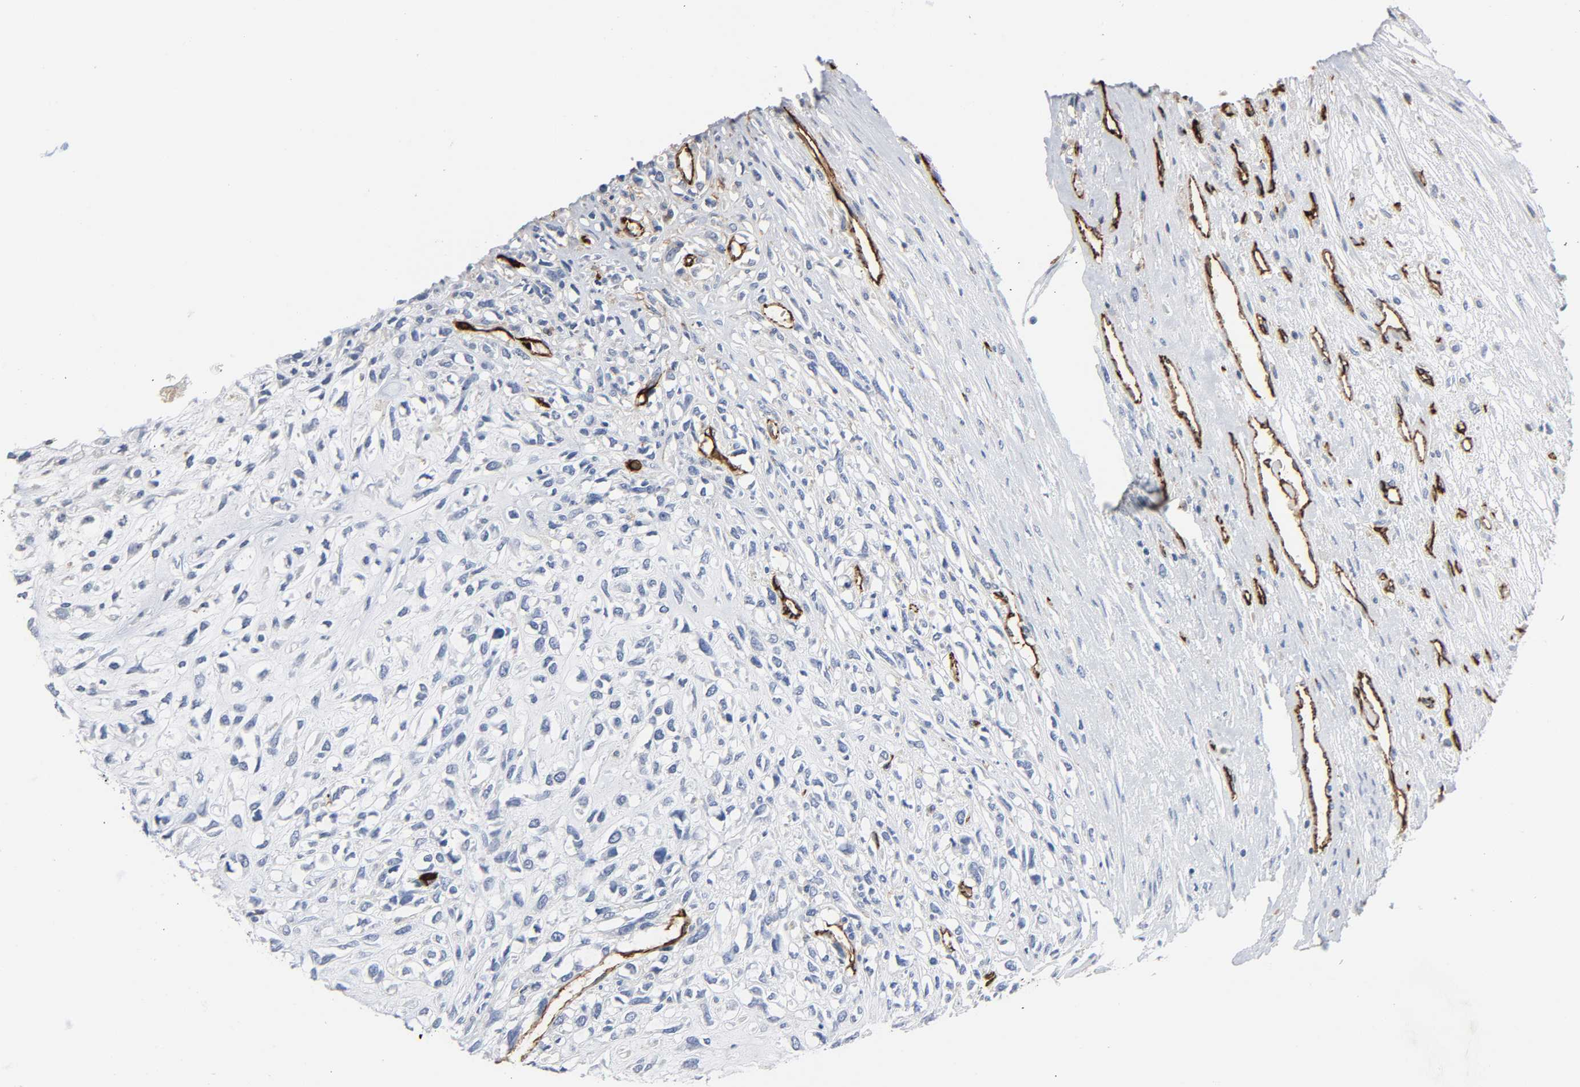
{"staining": {"intensity": "negative", "quantity": "none", "location": "none"}, "tissue": "head and neck cancer", "cell_type": "Tumor cells", "image_type": "cancer", "snomed": [{"axis": "morphology", "description": "Necrosis, NOS"}, {"axis": "morphology", "description": "Neoplasm, malignant, NOS"}, {"axis": "topography", "description": "Salivary gland"}, {"axis": "topography", "description": "Head-Neck"}], "caption": "The photomicrograph shows no significant expression in tumor cells of head and neck cancer (malignant neoplasm).", "gene": "PECAM1", "patient": {"sex": "male", "age": 43}}